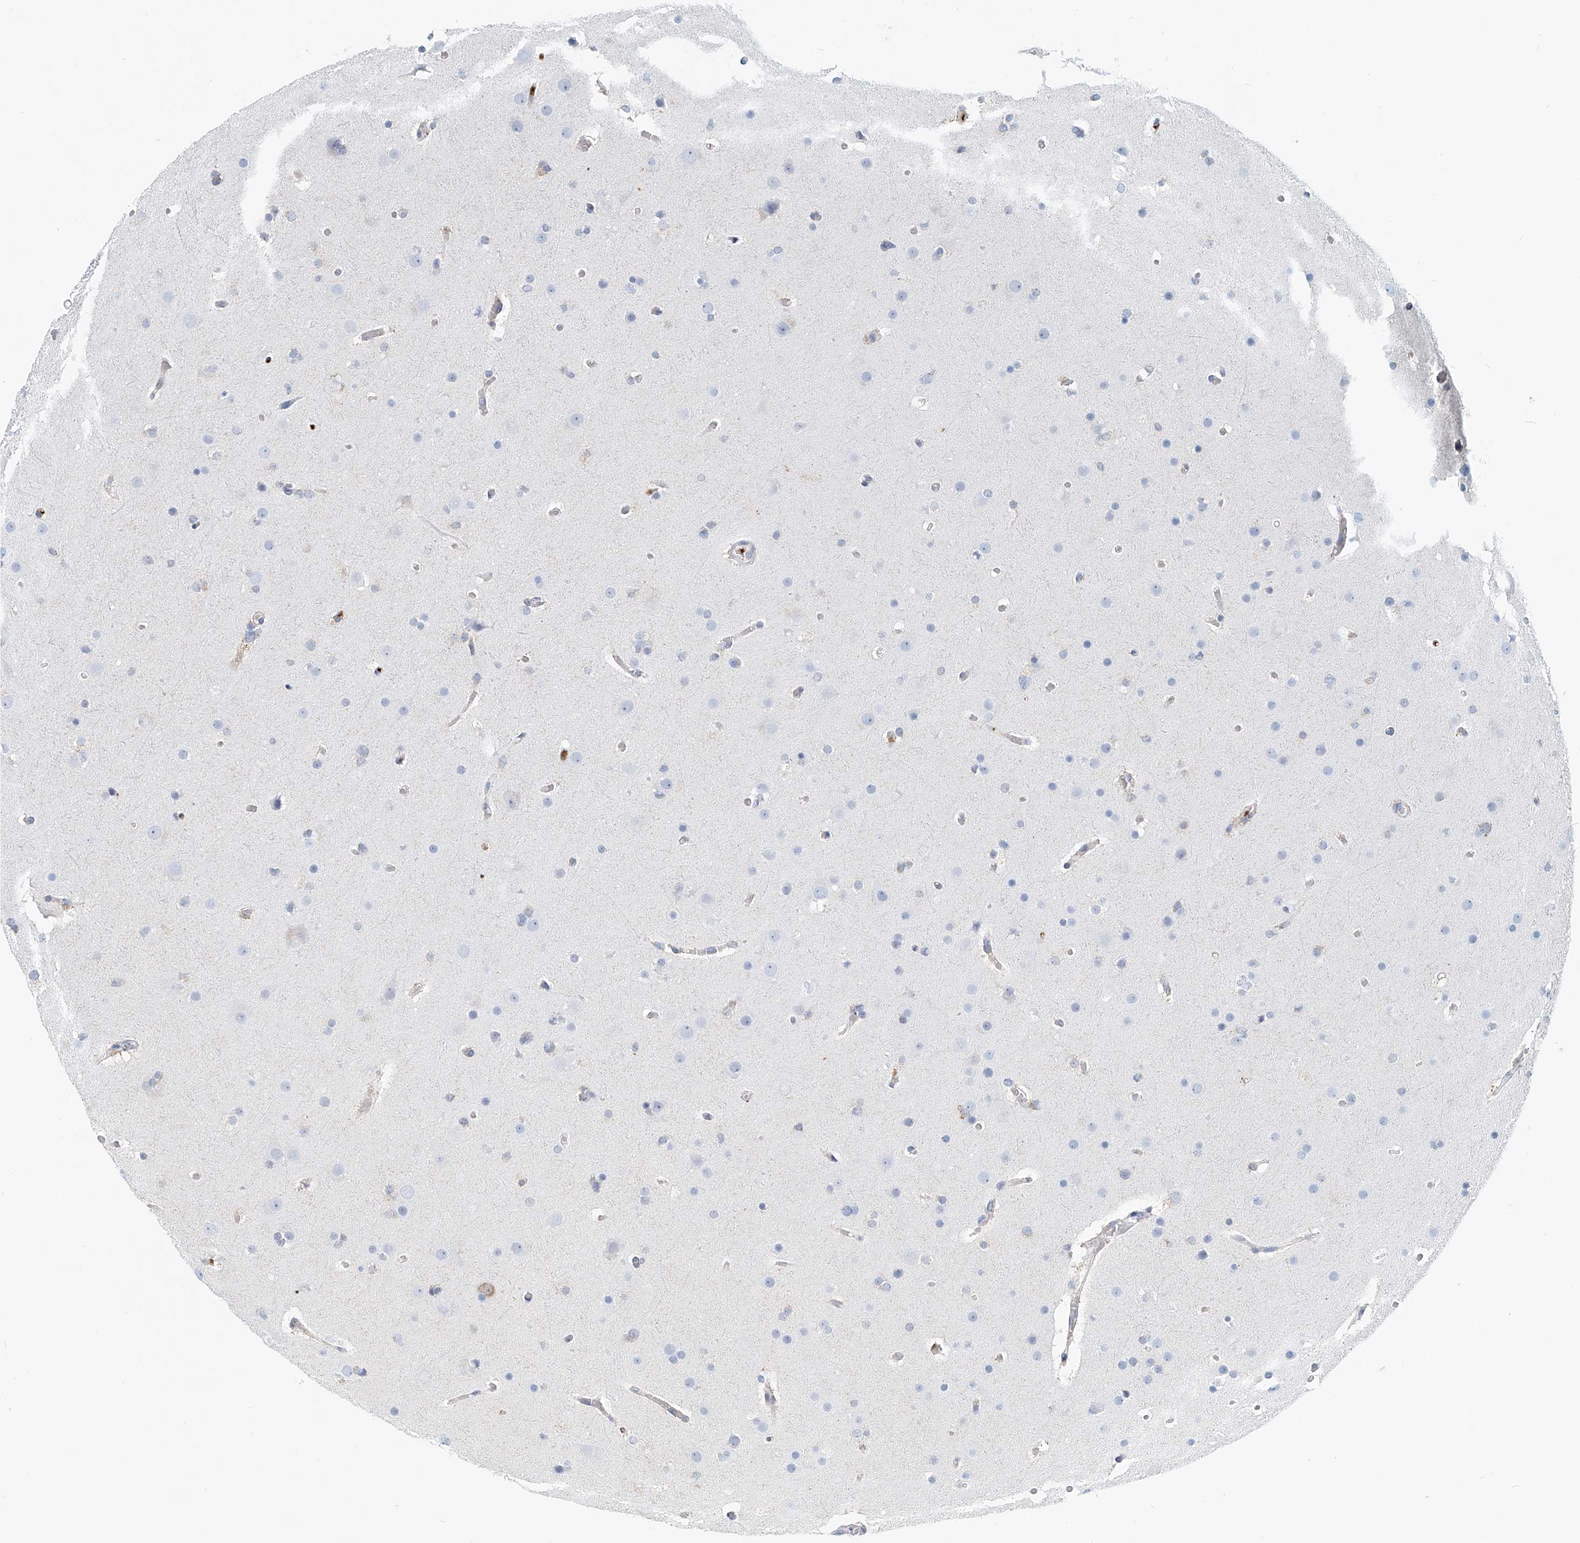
{"staining": {"intensity": "negative", "quantity": "none", "location": "none"}, "tissue": "glioma", "cell_type": "Tumor cells", "image_type": "cancer", "snomed": [{"axis": "morphology", "description": "Glioma, malignant, High grade"}, {"axis": "topography", "description": "Cerebral cortex"}], "caption": "Immunohistochemical staining of human high-grade glioma (malignant) demonstrates no significant positivity in tumor cells.", "gene": "PTPRA", "patient": {"sex": "female", "age": 36}}